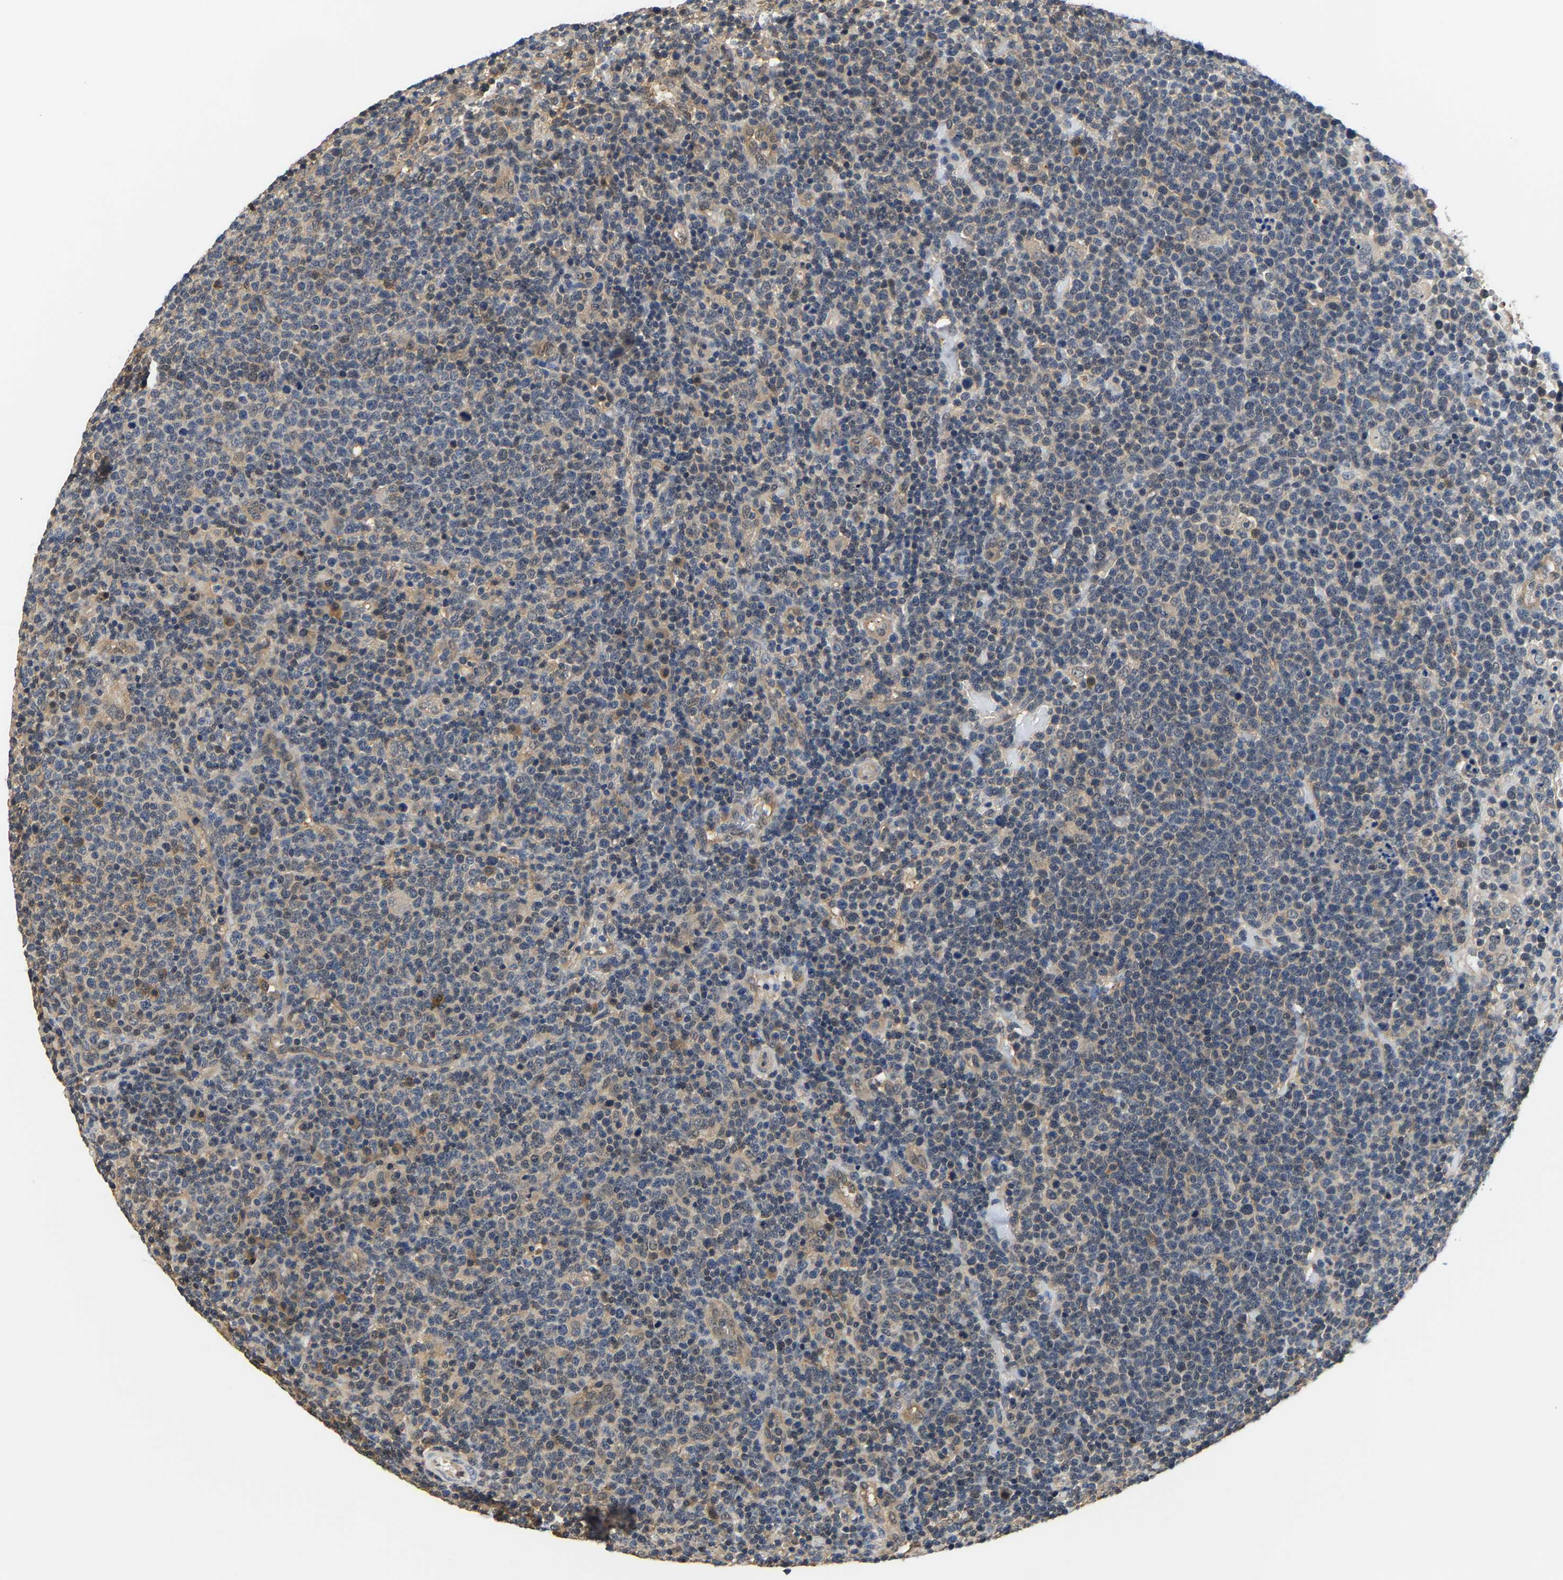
{"staining": {"intensity": "weak", "quantity": "<25%", "location": "cytoplasmic/membranous"}, "tissue": "lymphoma", "cell_type": "Tumor cells", "image_type": "cancer", "snomed": [{"axis": "morphology", "description": "Malignant lymphoma, non-Hodgkin's type, High grade"}, {"axis": "topography", "description": "Lymph node"}], "caption": "Immunohistochemical staining of human high-grade malignant lymphoma, non-Hodgkin's type displays no significant expression in tumor cells. (Stains: DAB (3,3'-diaminobenzidine) immunohistochemistry (IHC) with hematoxylin counter stain, Microscopy: brightfield microscopy at high magnification).", "gene": "ARHGEF12", "patient": {"sex": "male", "age": 61}}